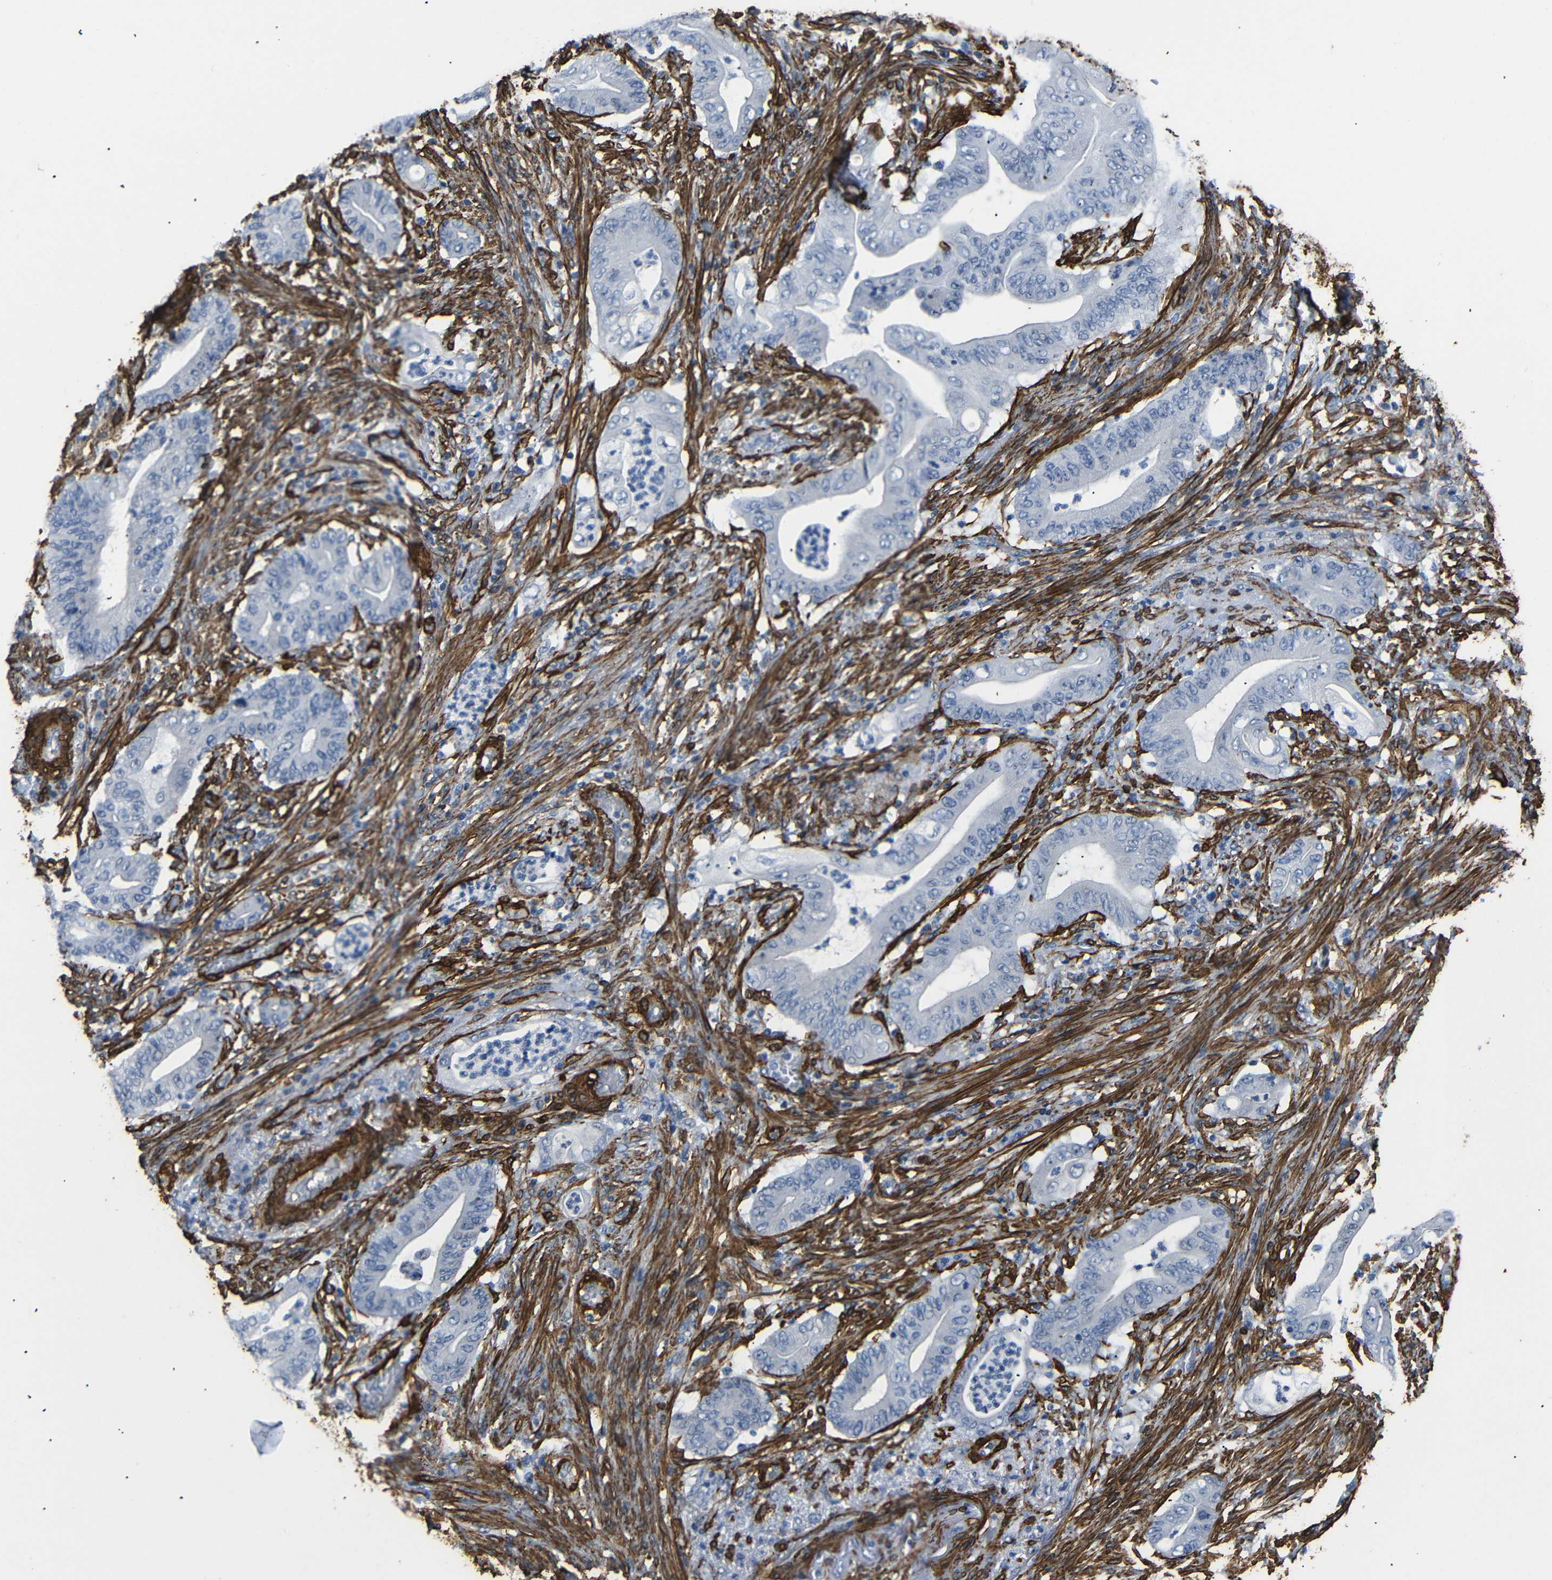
{"staining": {"intensity": "negative", "quantity": "none", "location": "none"}, "tissue": "stomach cancer", "cell_type": "Tumor cells", "image_type": "cancer", "snomed": [{"axis": "morphology", "description": "Adenocarcinoma, NOS"}, {"axis": "topography", "description": "Stomach"}], "caption": "A high-resolution image shows IHC staining of stomach adenocarcinoma, which shows no significant positivity in tumor cells.", "gene": "ACTA2", "patient": {"sex": "female", "age": 73}}